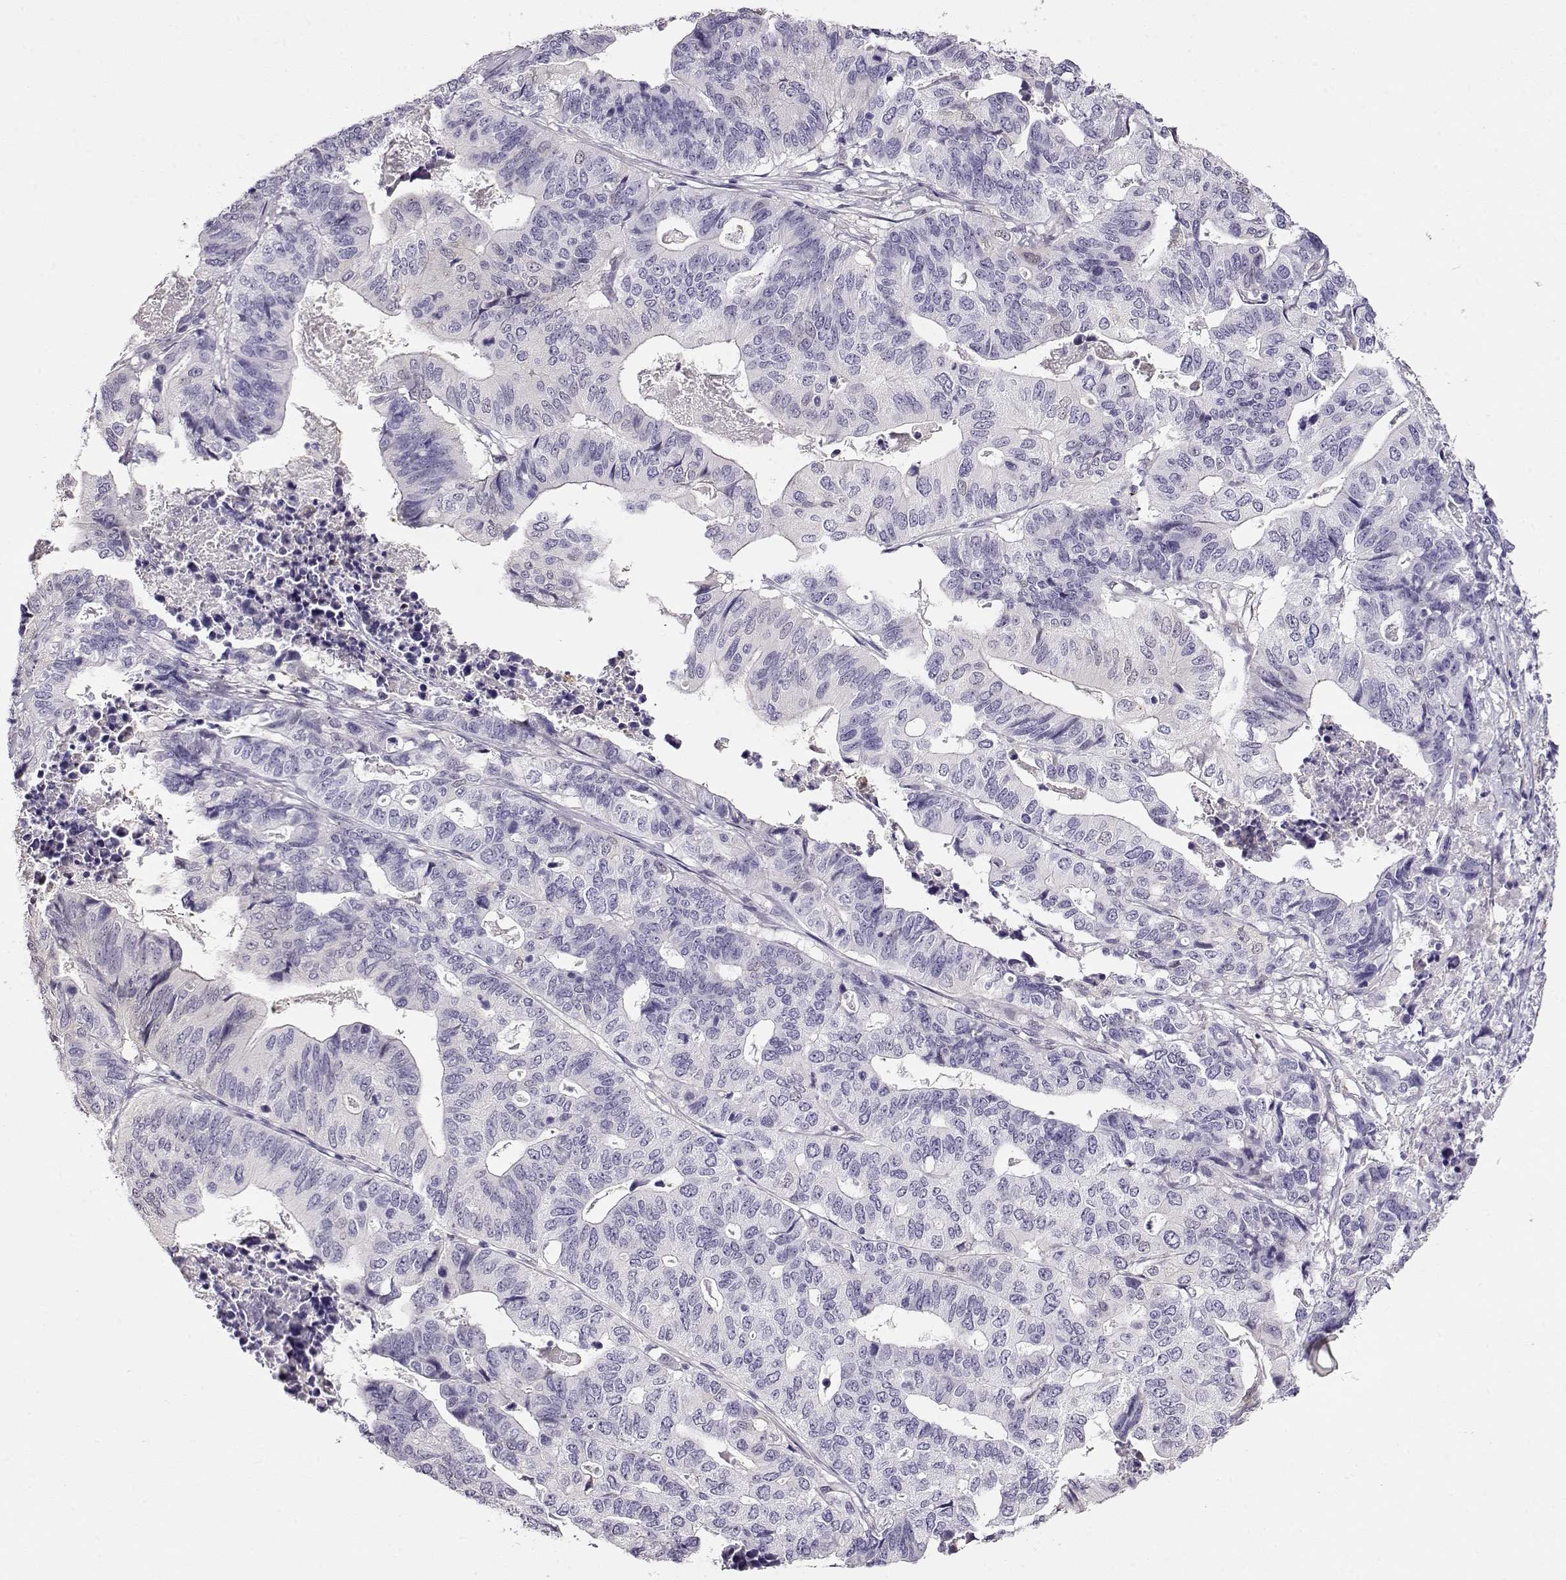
{"staining": {"intensity": "negative", "quantity": "none", "location": "none"}, "tissue": "stomach cancer", "cell_type": "Tumor cells", "image_type": "cancer", "snomed": [{"axis": "morphology", "description": "Adenocarcinoma, NOS"}, {"axis": "topography", "description": "Stomach, upper"}], "caption": "Tumor cells are negative for brown protein staining in stomach cancer (adenocarcinoma). (DAB (3,3'-diaminobenzidine) IHC, high magnification).", "gene": "CCR8", "patient": {"sex": "female", "age": 67}}